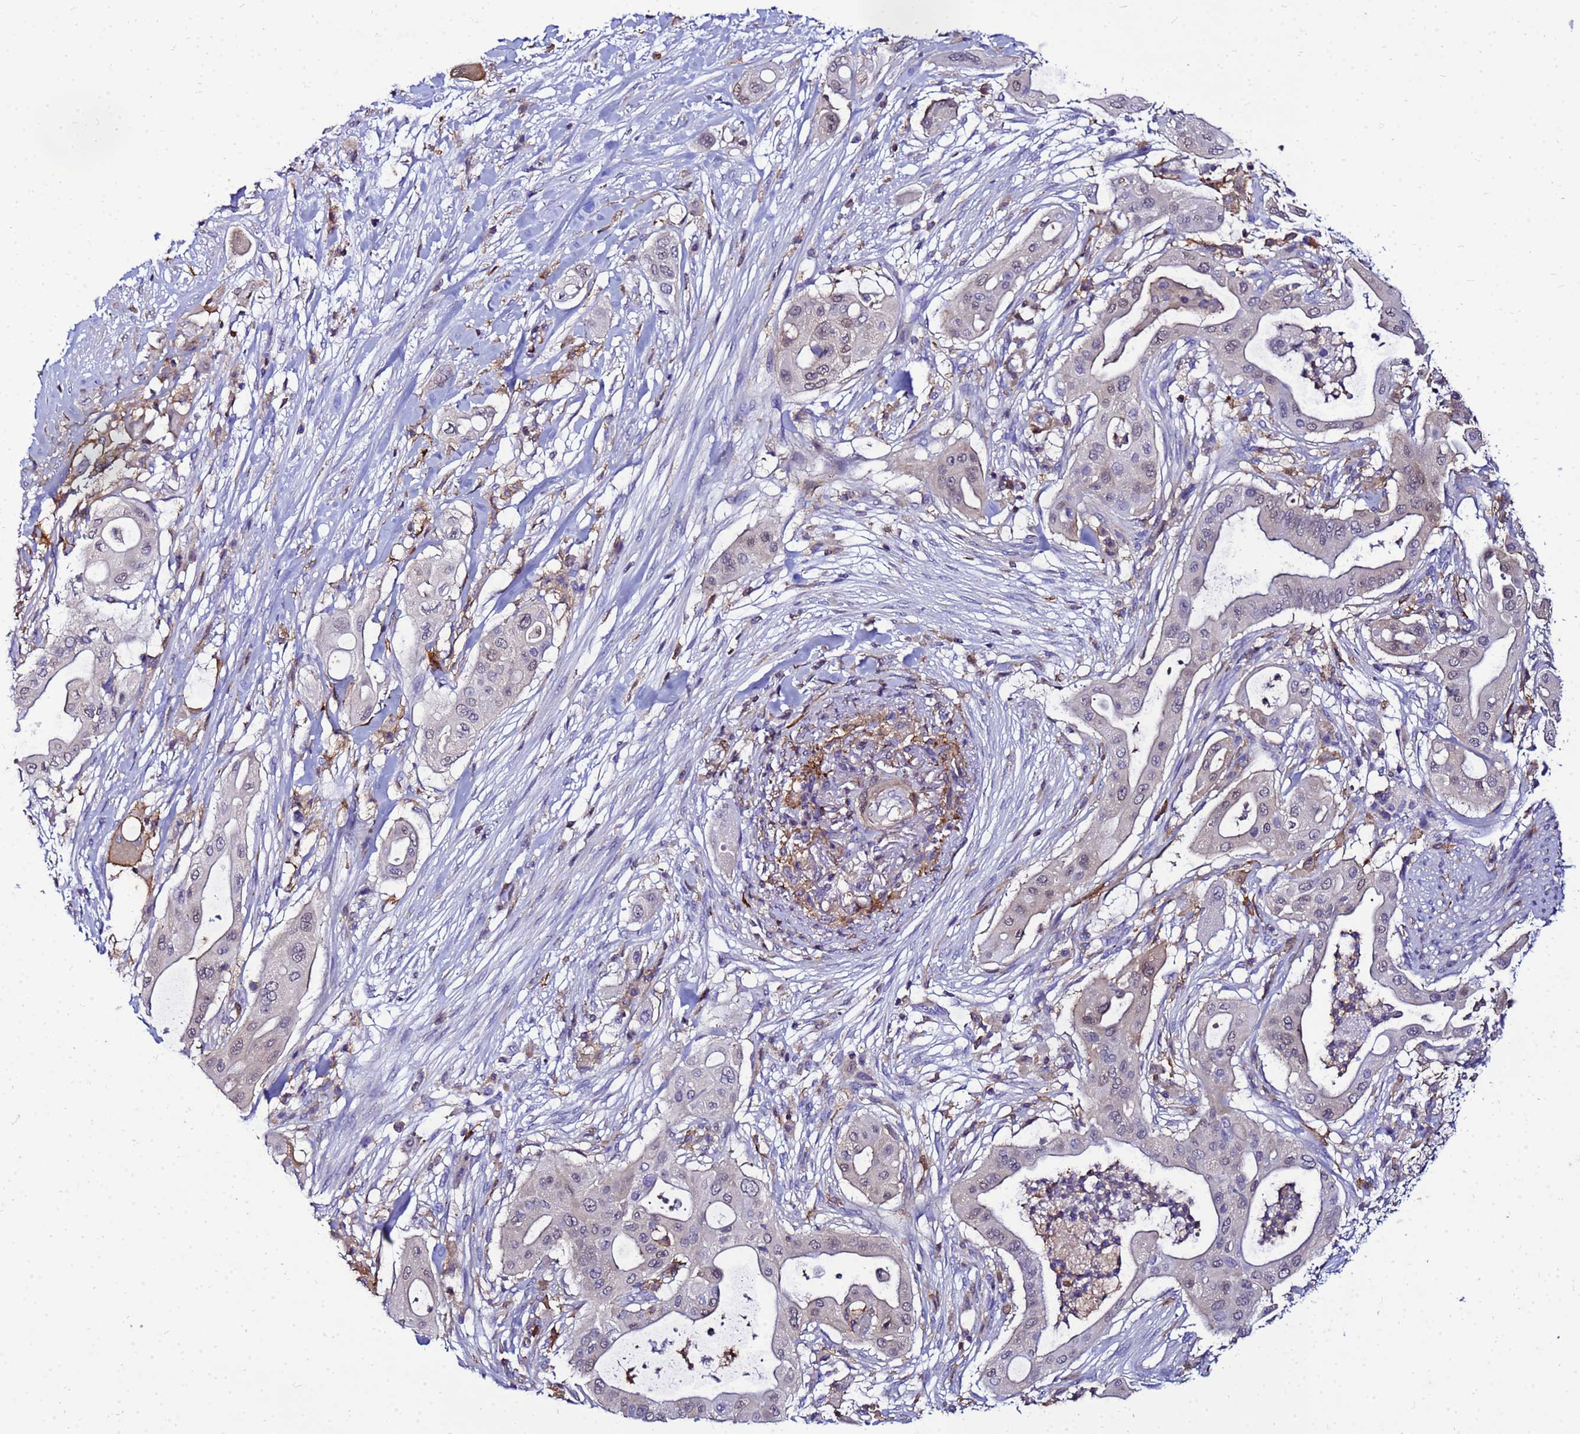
{"staining": {"intensity": "weak", "quantity": "<25%", "location": "cytoplasmic/membranous,nuclear"}, "tissue": "pancreatic cancer", "cell_type": "Tumor cells", "image_type": "cancer", "snomed": [{"axis": "morphology", "description": "Adenocarcinoma, NOS"}, {"axis": "topography", "description": "Pancreas"}], "caption": "IHC photomicrograph of neoplastic tissue: human pancreatic cancer (adenocarcinoma) stained with DAB reveals no significant protein expression in tumor cells.", "gene": "DBNDD2", "patient": {"sex": "male", "age": 68}}